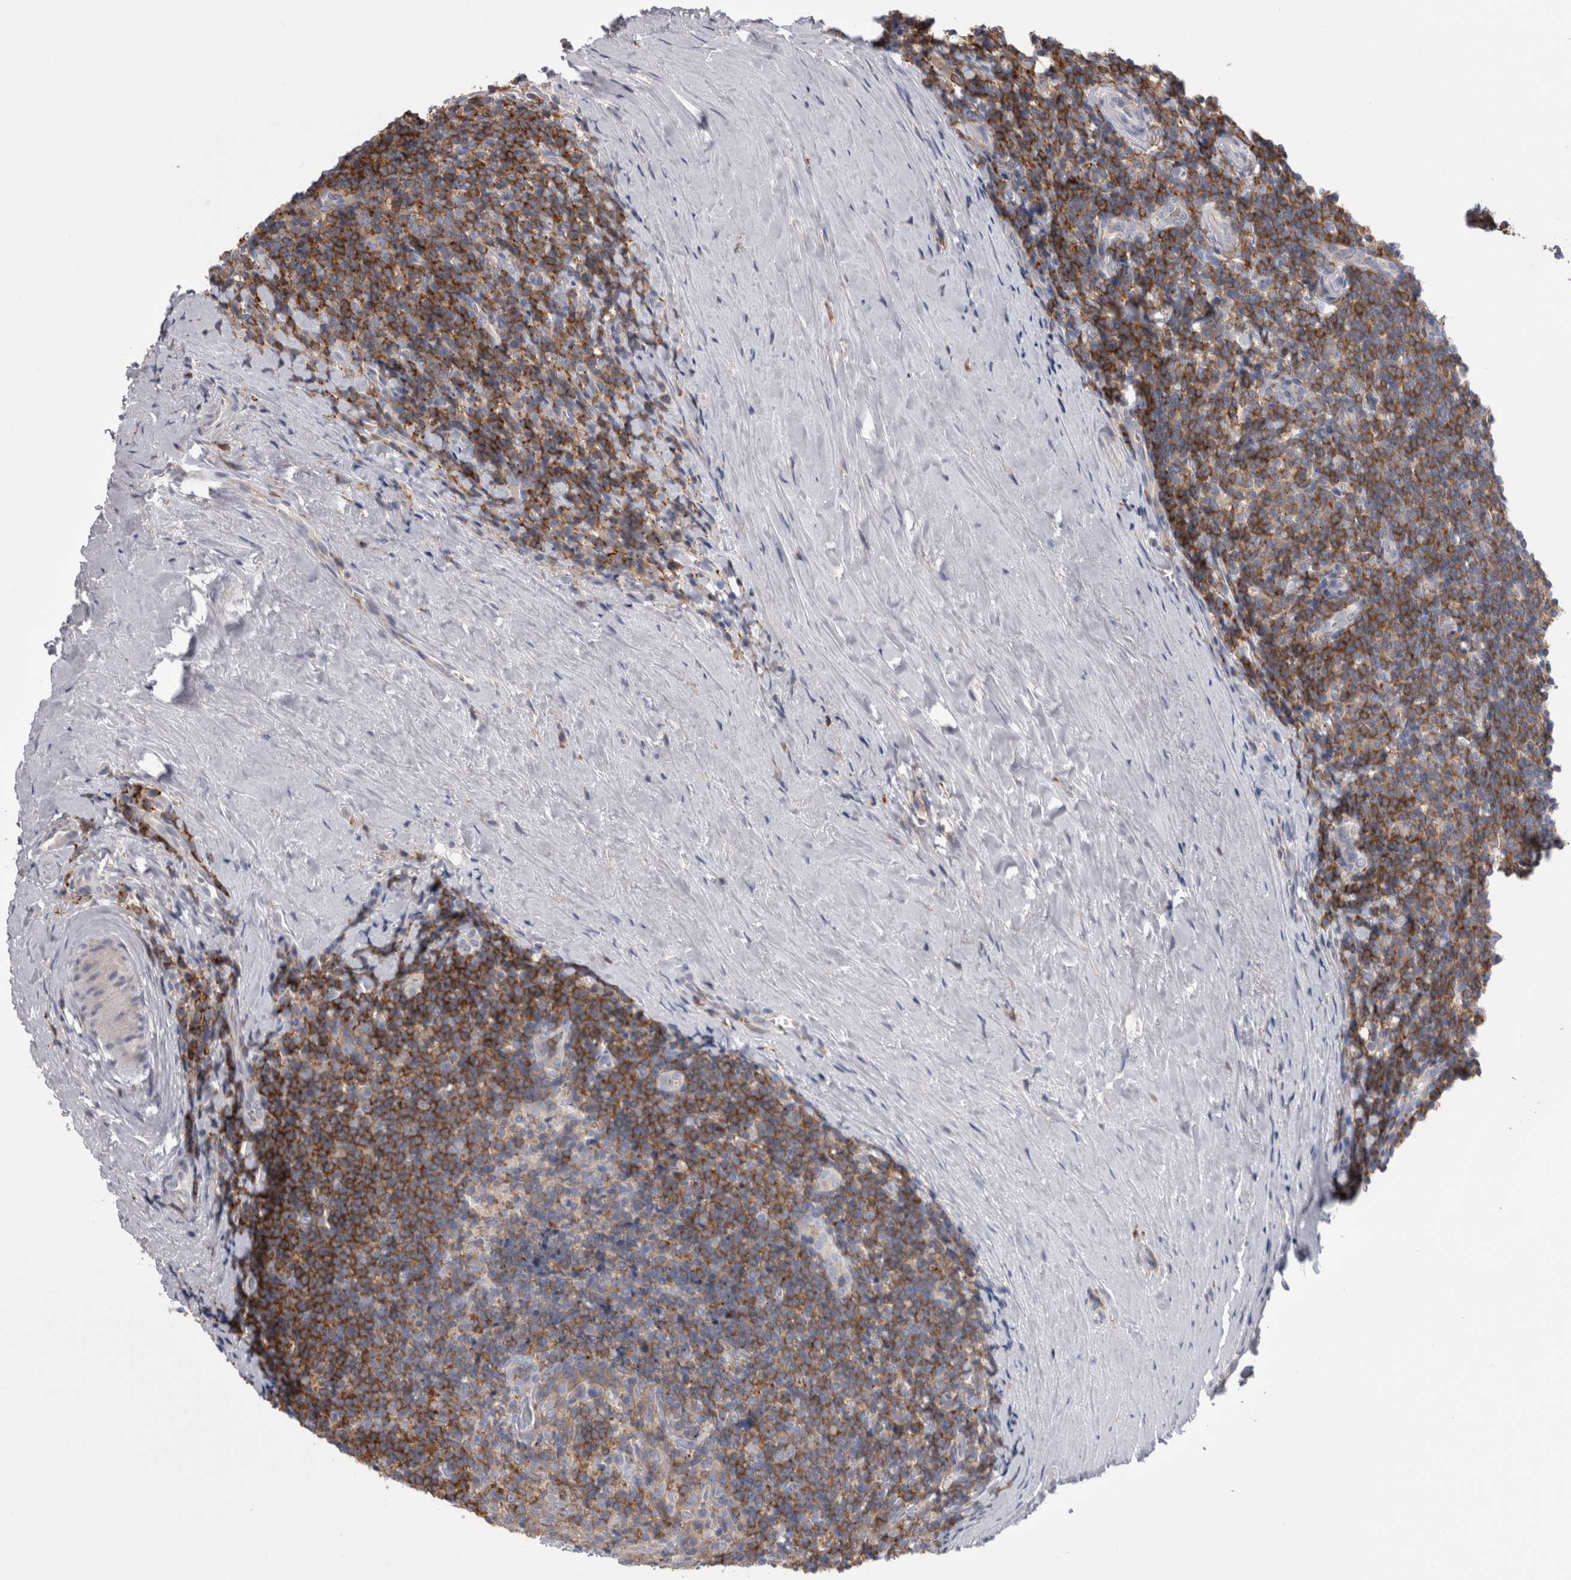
{"staining": {"intensity": "strong", "quantity": "25%-75%", "location": "cytoplasmic/membranous"}, "tissue": "tonsil", "cell_type": "Germinal center cells", "image_type": "normal", "snomed": [{"axis": "morphology", "description": "Normal tissue, NOS"}, {"axis": "topography", "description": "Tonsil"}], "caption": "Brown immunohistochemical staining in unremarkable human tonsil displays strong cytoplasmic/membranous positivity in about 25%-75% of germinal center cells.", "gene": "DCTN6", "patient": {"sex": "male", "age": 37}}